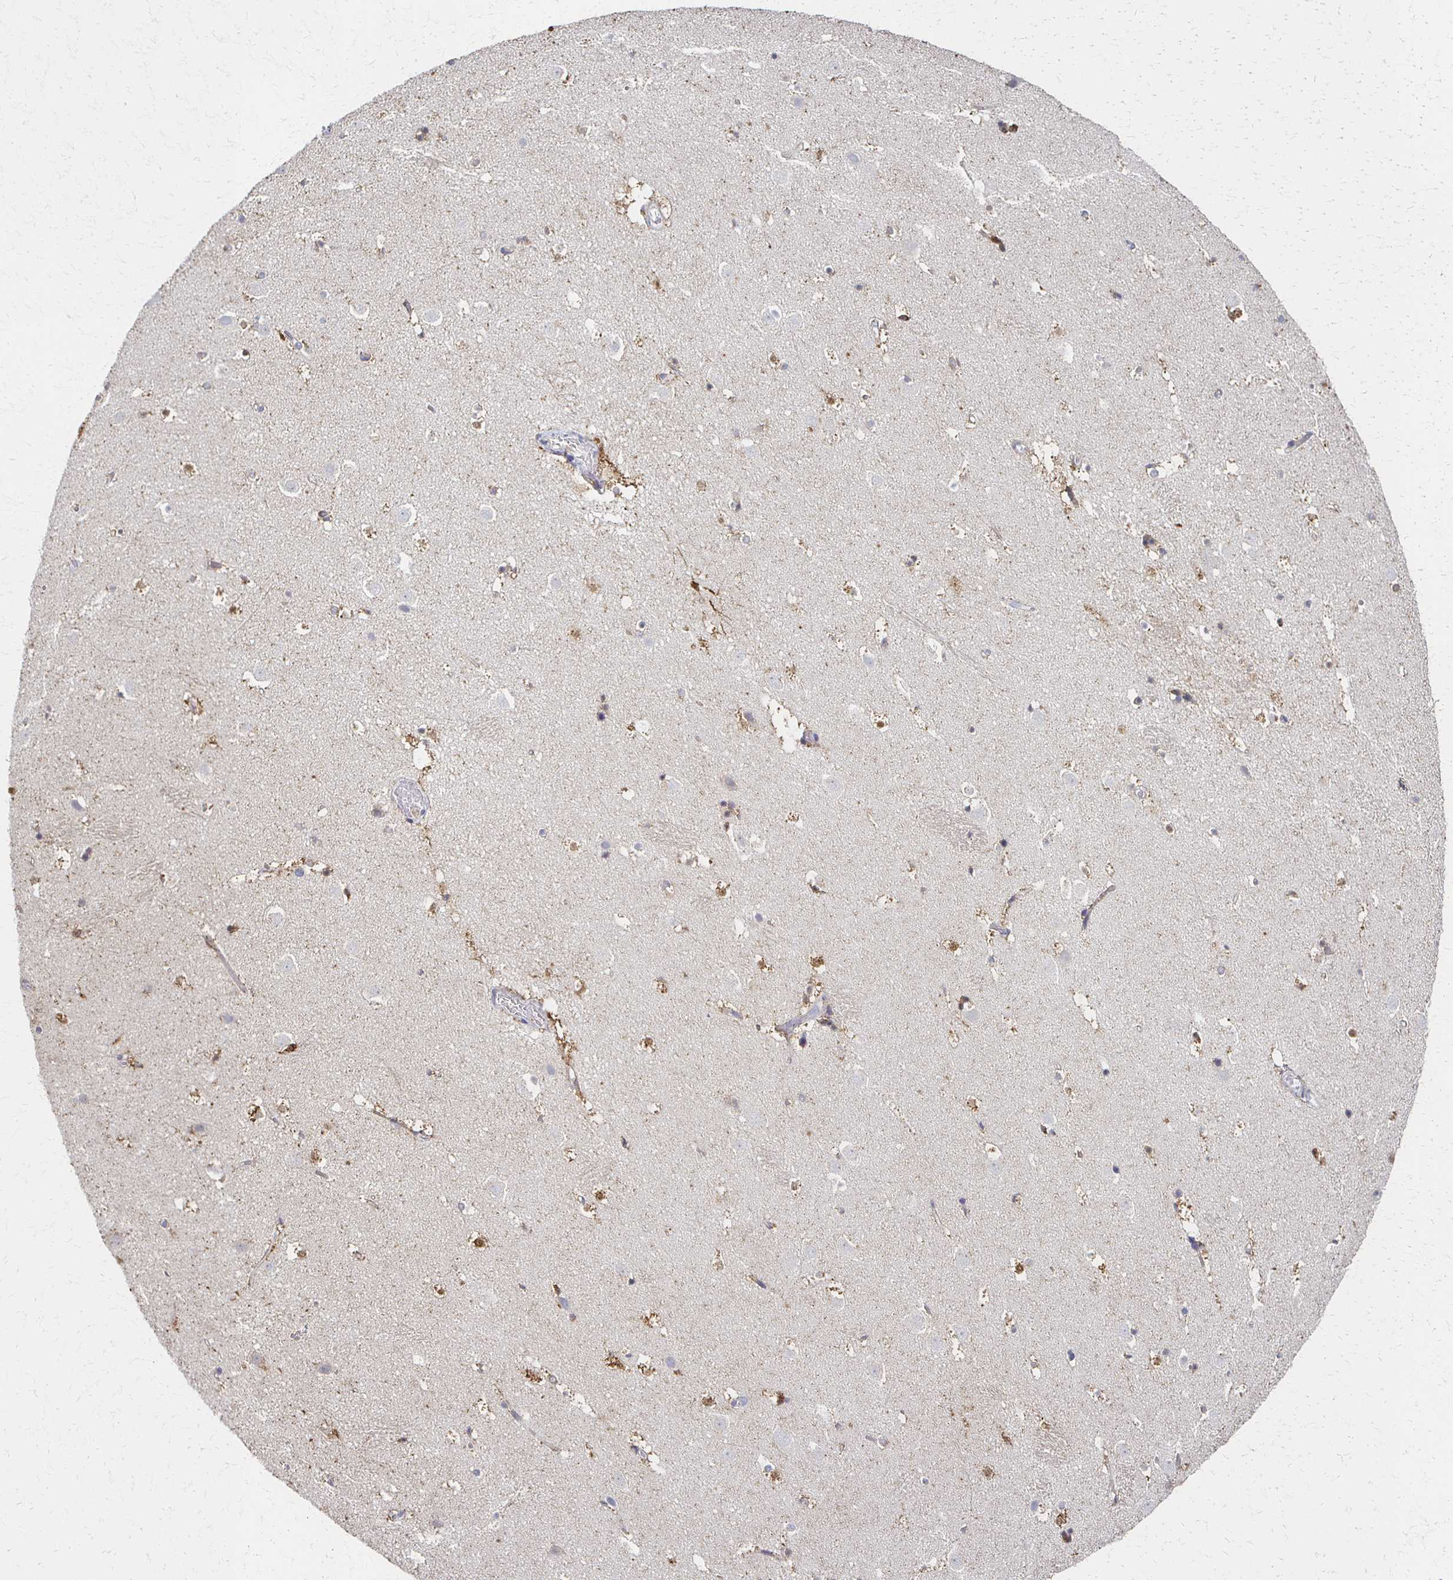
{"staining": {"intensity": "moderate", "quantity": "25%-75%", "location": "cytoplasmic/membranous"}, "tissue": "caudate", "cell_type": "Glial cells", "image_type": "normal", "snomed": [{"axis": "morphology", "description": "Normal tissue, NOS"}, {"axis": "topography", "description": "Lateral ventricle wall"}], "caption": "Protein analysis of normal caudate shows moderate cytoplasmic/membranous expression in about 25%-75% of glial cells.", "gene": "CX3CR1", "patient": {"sex": "male", "age": 37}}